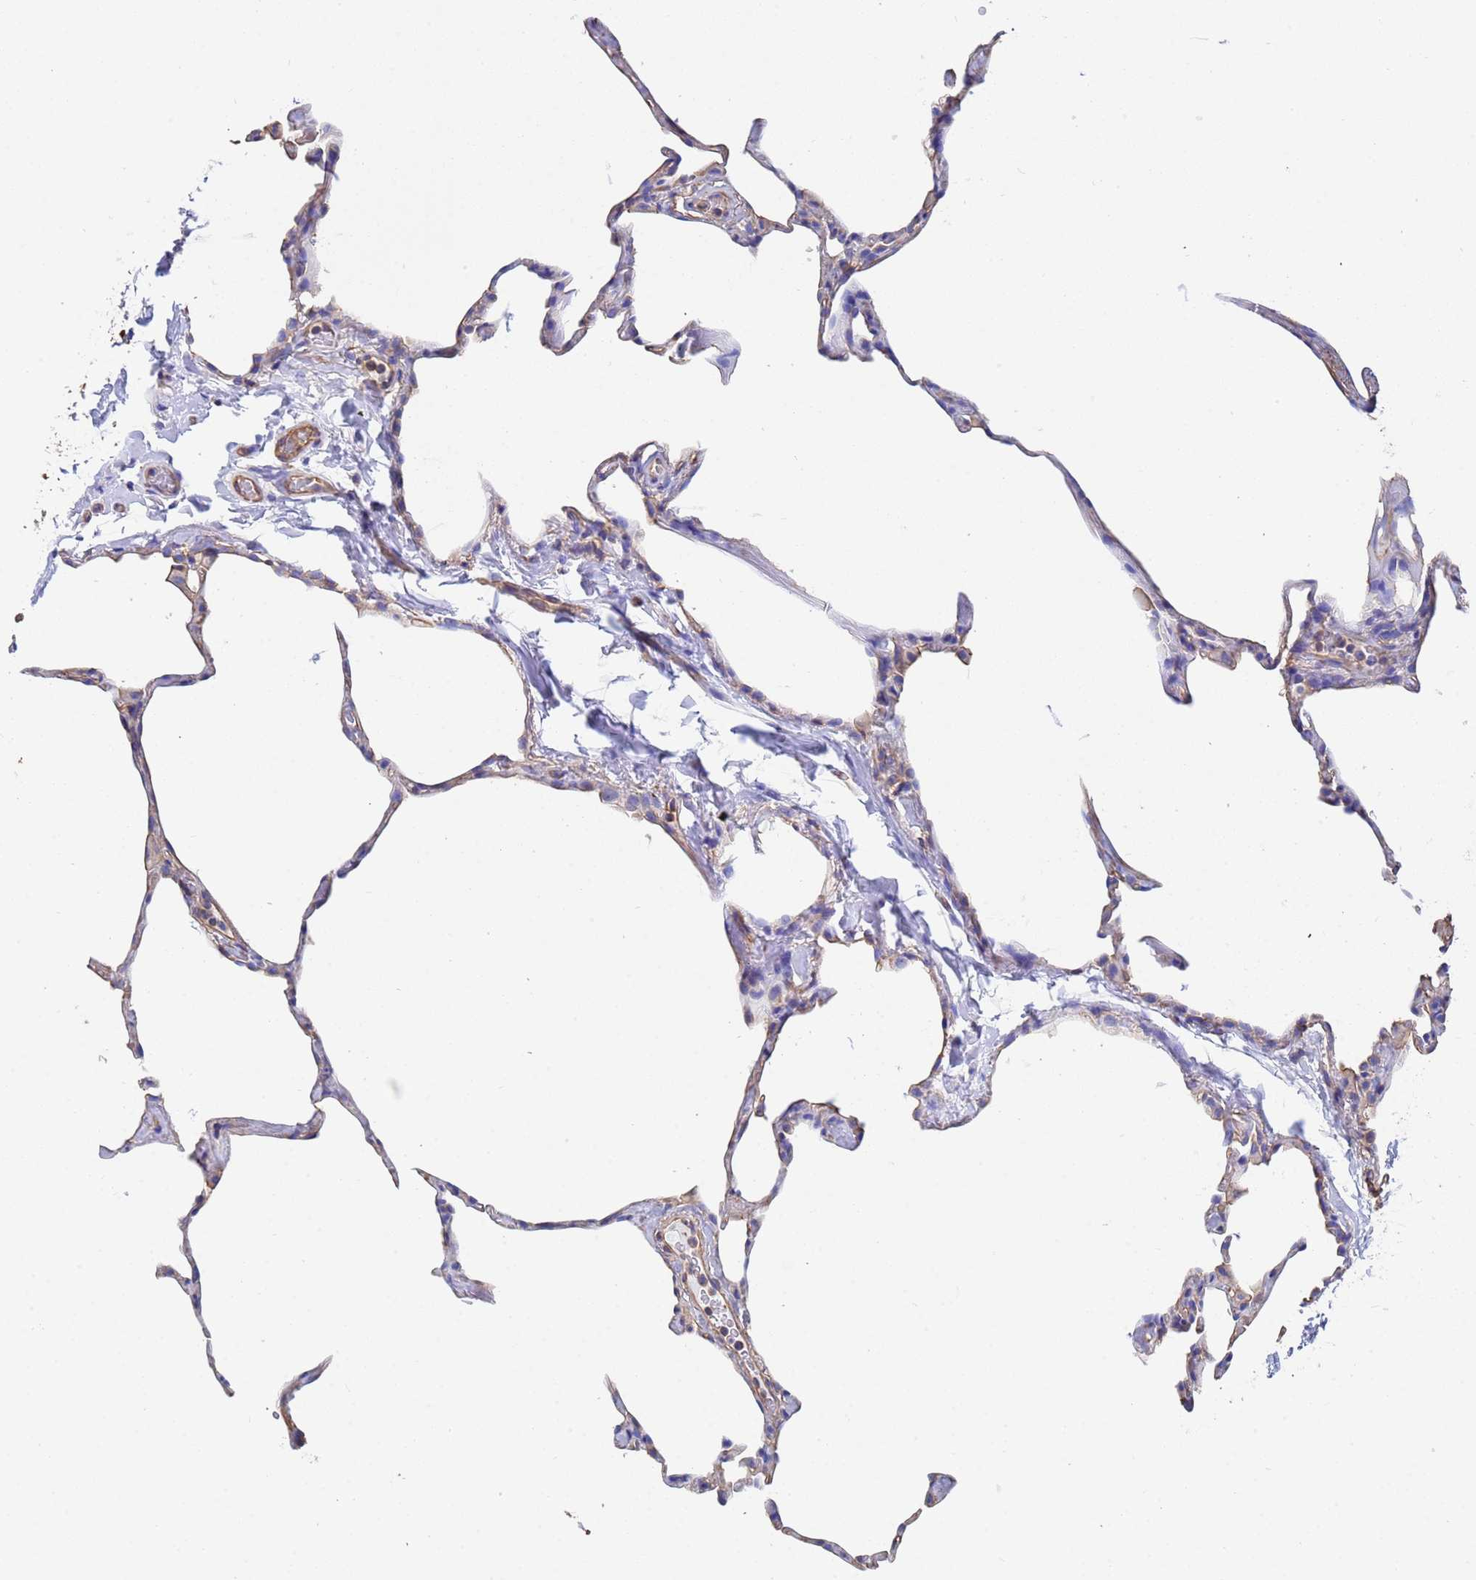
{"staining": {"intensity": "negative", "quantity": "none", "location": "none"}, "tissue": "lung", "cell_type": "Alveolar cells", "image_type": "normal", "snomed": [{"axis": "morphology", "description": "Normal tissue, NOS"}, {"axis": "topography", "description": "Lung"}], "caption": "The histopathology image demonstrates no significant positivity in alveolar cells of lung. (DAB (3,3'-diaminobenzidine) IHC with hematoxylin counter stain).", "gene": "MYL12A", "patient": {"sex": "male", "age": 65}}